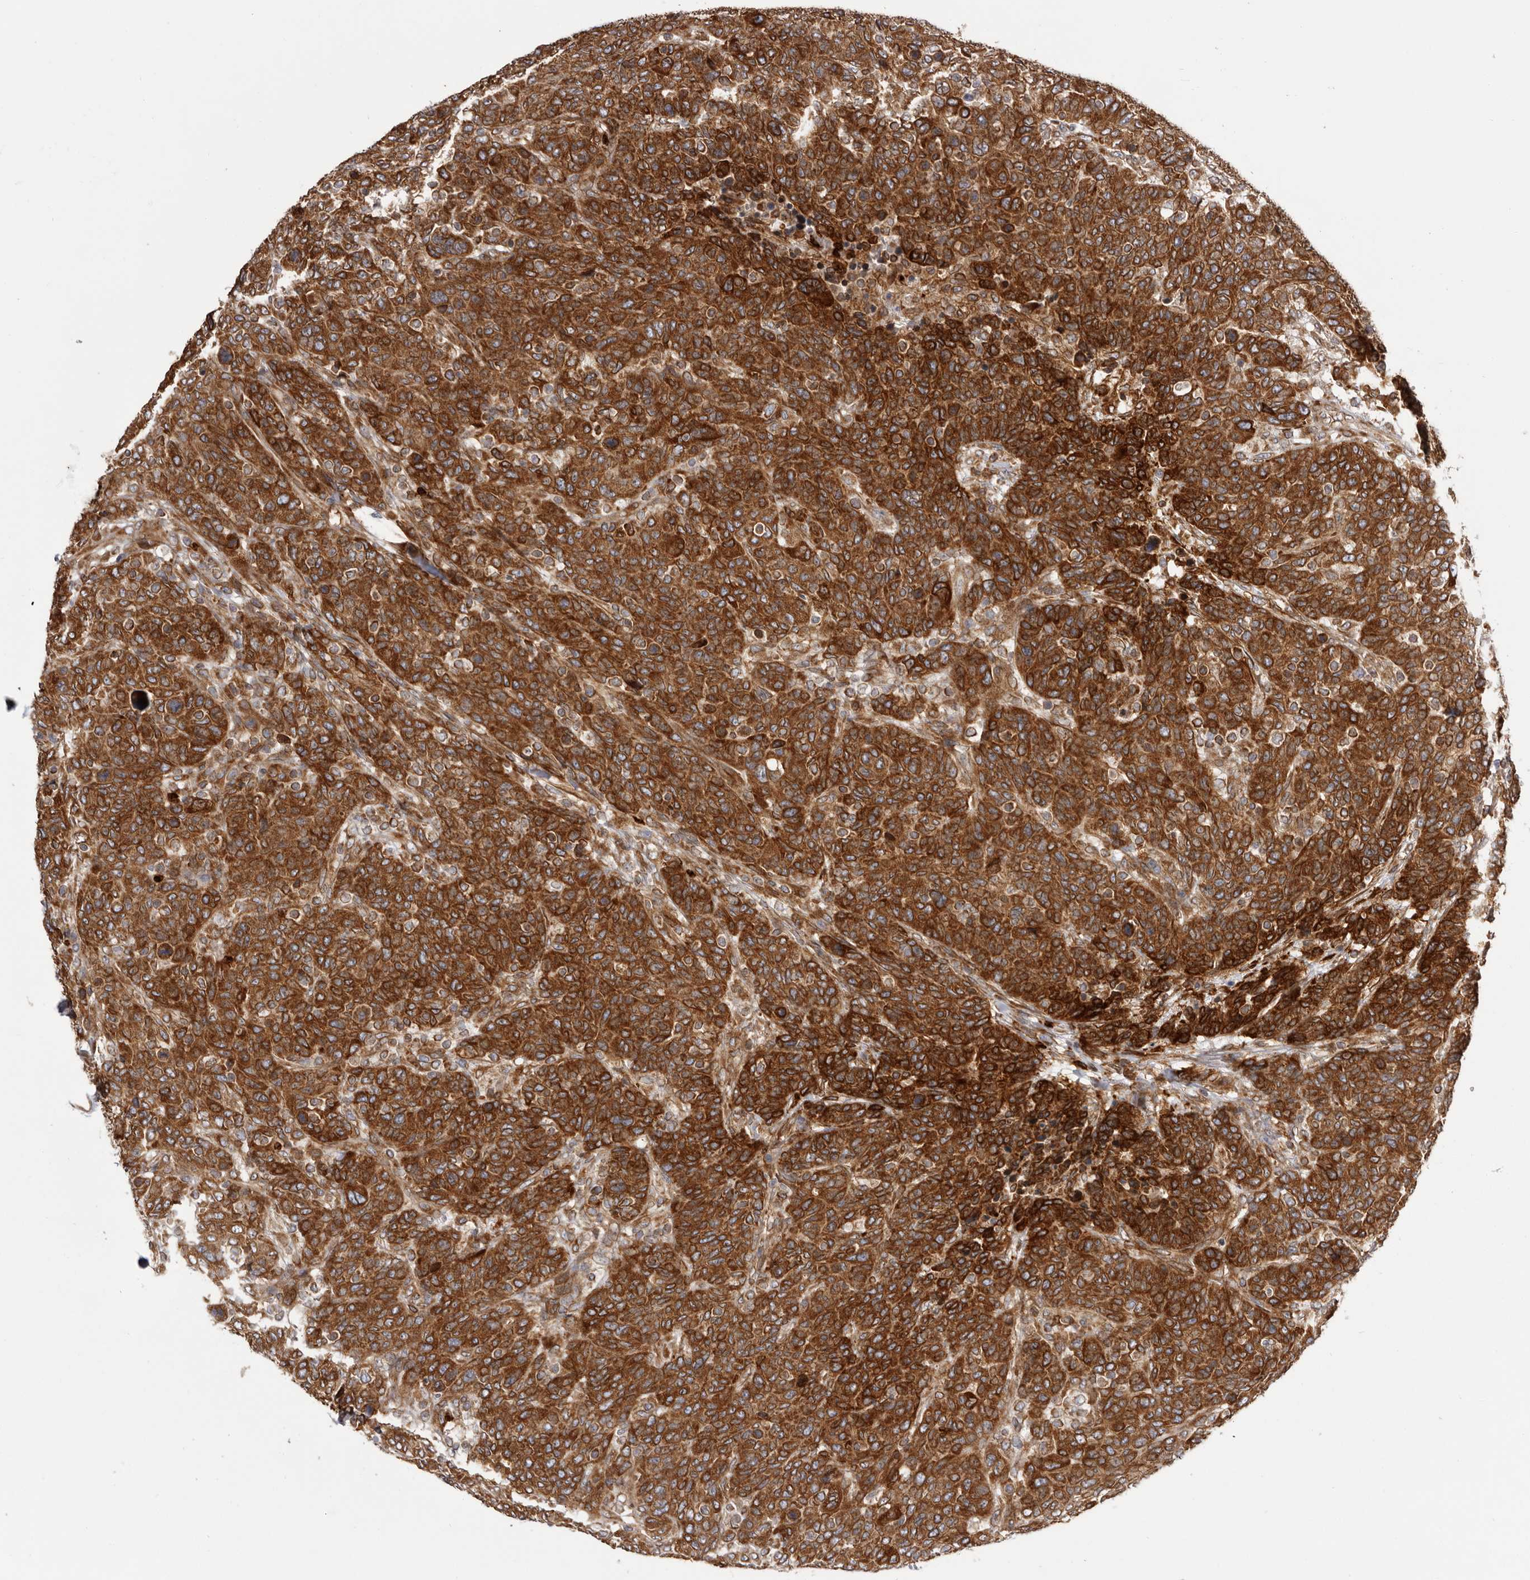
{"staining": {"intensity": "strong", "quantity": ">75%", "location": "cytoplasmic/membranous"}, "tissue": "breast cancer", "cell_type": "Tumor cells", "image_type": "cancer", "snomed": [{"axis": "morphology", "description": "Duct carcinoma"}, {"axis": "topography", "description": "Breast"}], "caption": "Breast cancer tissue shows strong cytoplasmic/membranous expression in about >75% of tumor cells, visualized by immunohistochemistry. The protein of interest is stained brown, and the nuclei are stained in blue (DAB (3,3'-diaminobenzidine) IHC with brightfield microscopy, high magnification).", "gene": "C4orf3", "patient": {"sex": "female", "age": 37}}